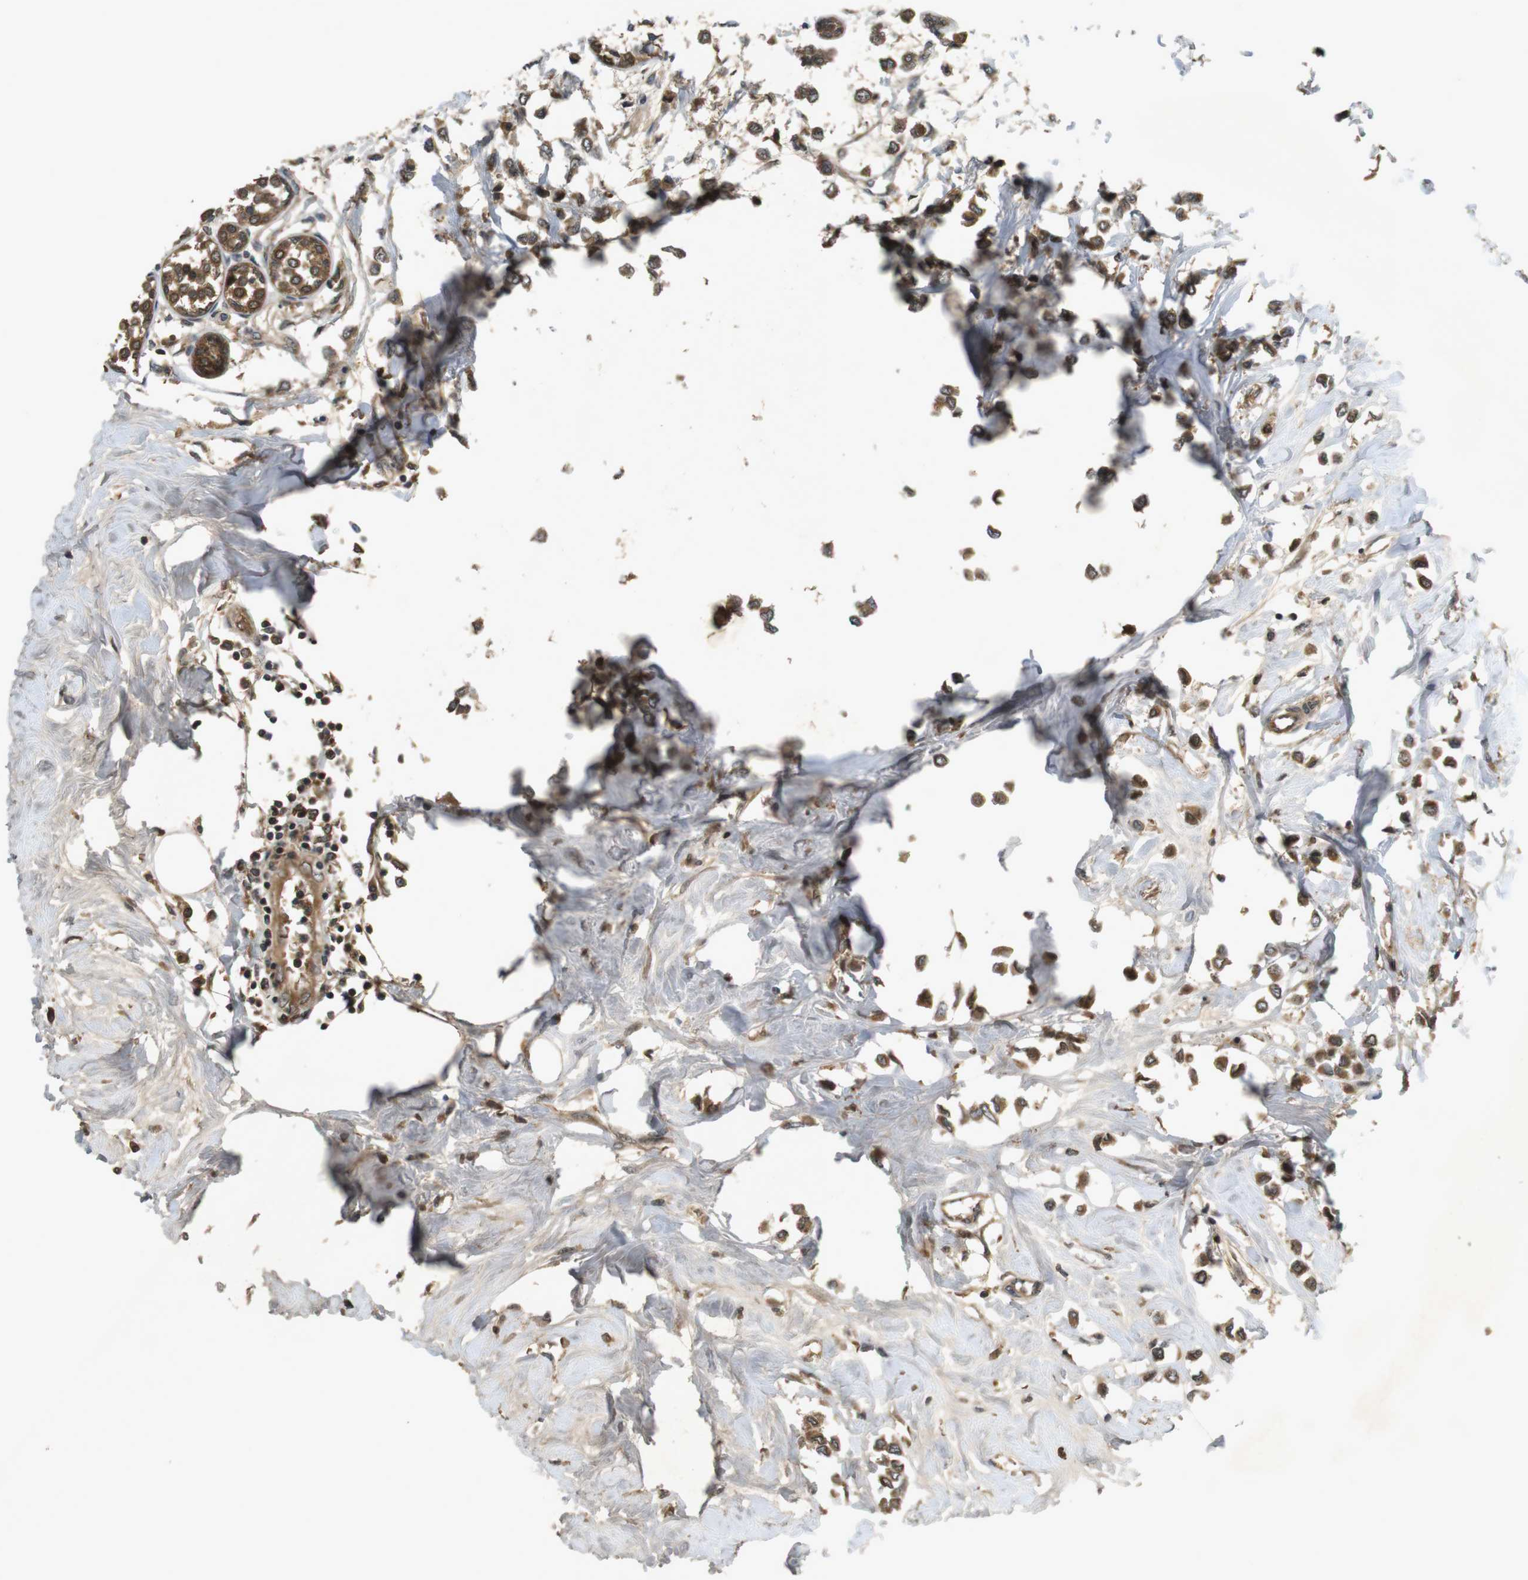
{"staining": {"intensity": "moderate", "quantity": ">75%", "location": "cytoplasmic/membranous"}, "tissue": "breast cancer", "cell_type": "Tumor cells", "image_type": "cancer", "snomed": [{"axis": "morphology", "description": "Lobular carcinoma"}, {"axis": "topography", "description": "Breast"}], "caption": "A brown stain labels moderate cytoplasmic/membranous expression of a protein in breast lobular carcinoma tumor cells. The staining was performed using DAB (3,3'-diaminobenzidine) to visualize the protein expression in brown, while the nuclei were stained in blue with hematoxylin (Magnification: 20x).", "gene": "NFKBIE", "patient": {"sex": "female", "age": 51}}